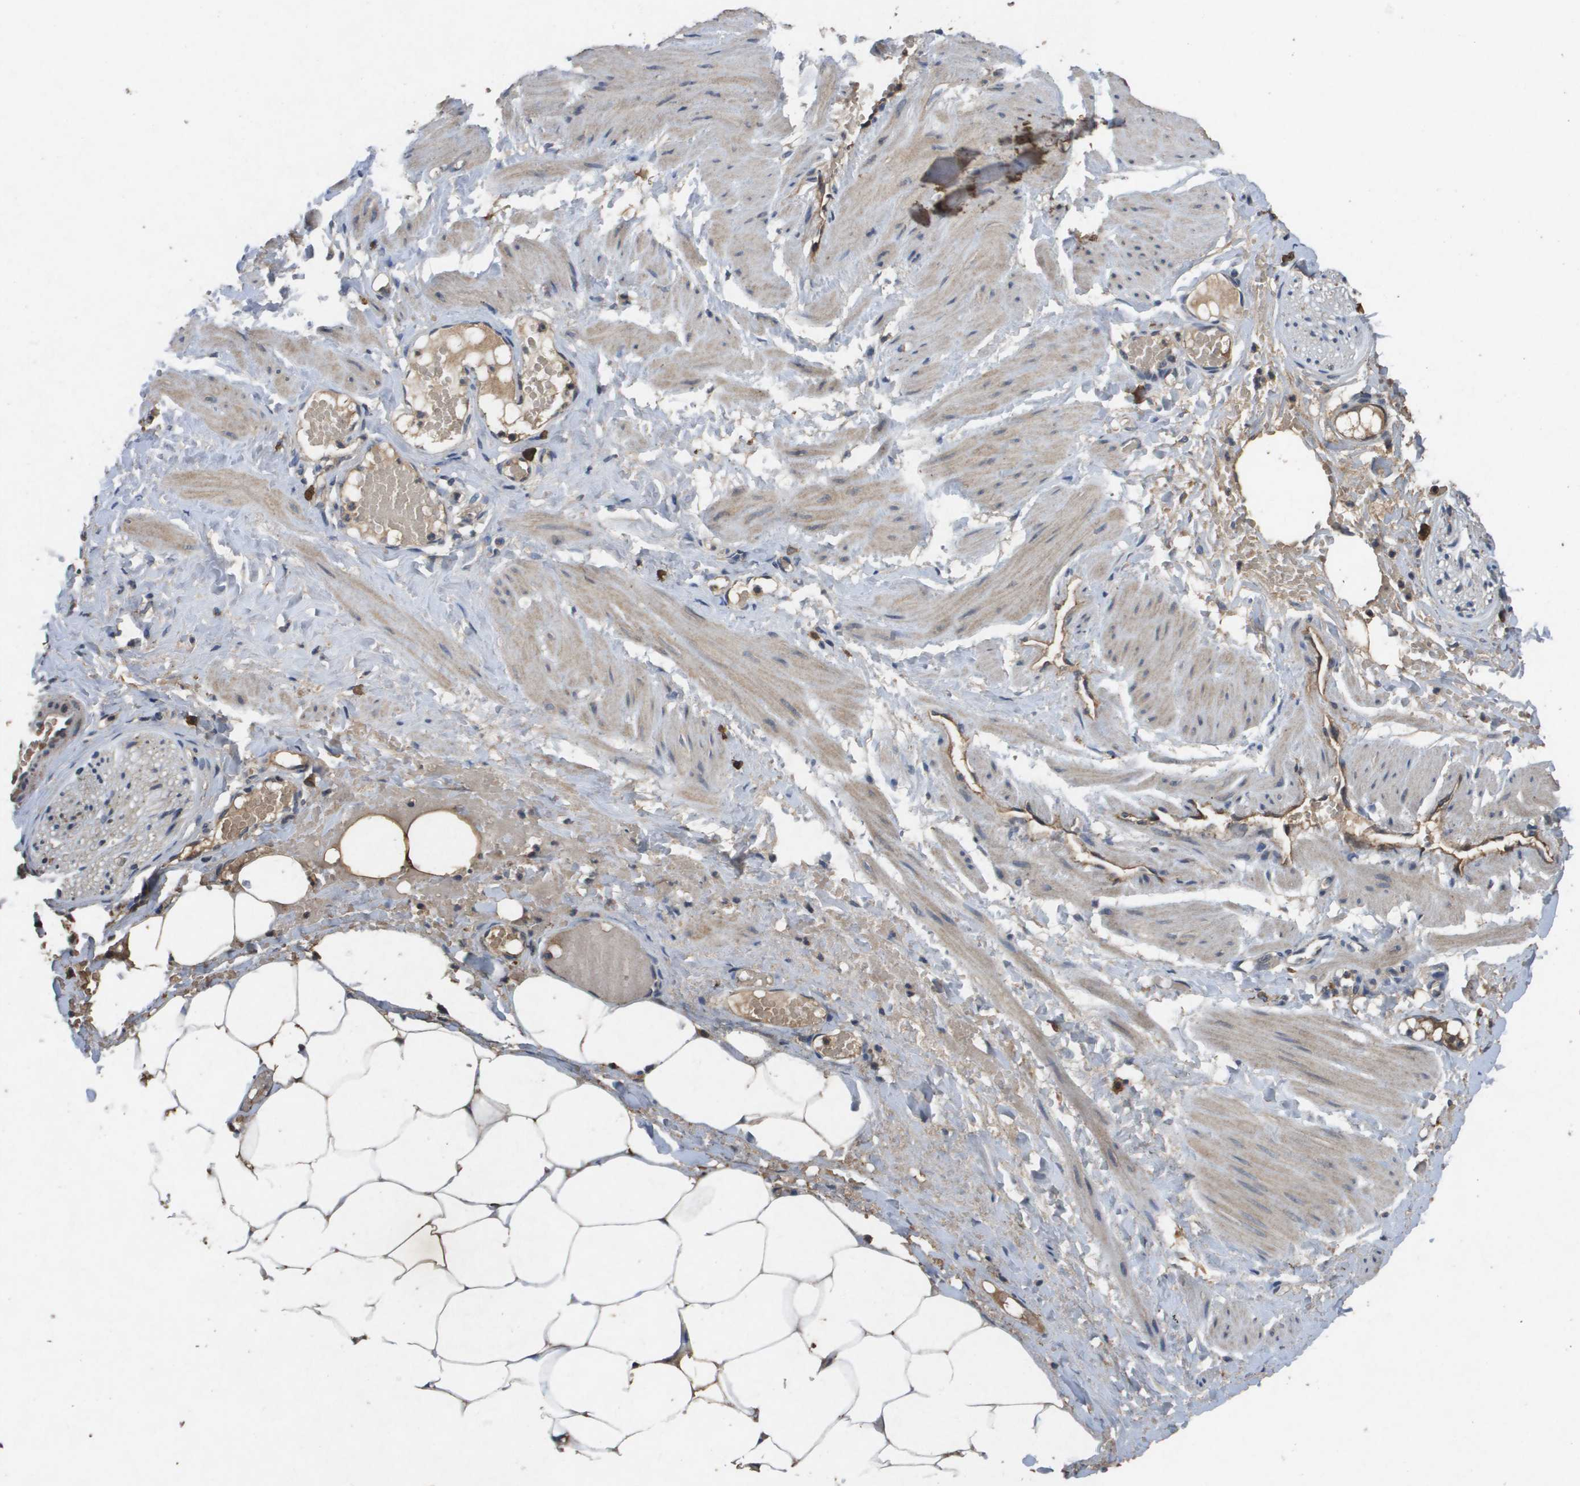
{"staining": {"intensity": "weak", "quantity": "25%-75%", "location": "cytoplasmic/membranous"}, "tissue": "adipose tissue", "cell_type": "Adipocytes", "image_type": "normal", "snomed": [{"axis": "morphology", "description": "Normal tissue, NOS"}, {"axis": "topography", "description": "Soft tissue"}, {"axis": "topography", "description": "Vascular tissue"}], "caption": "Immunohistochemical staining of unremarkable adipose tissue displays low levels of weak cytoplasmic/membranous positivity in approximately 25%-75% of adipocytes.", "gene": "PROC", "patient": {"sex": "female", "age": 35}}